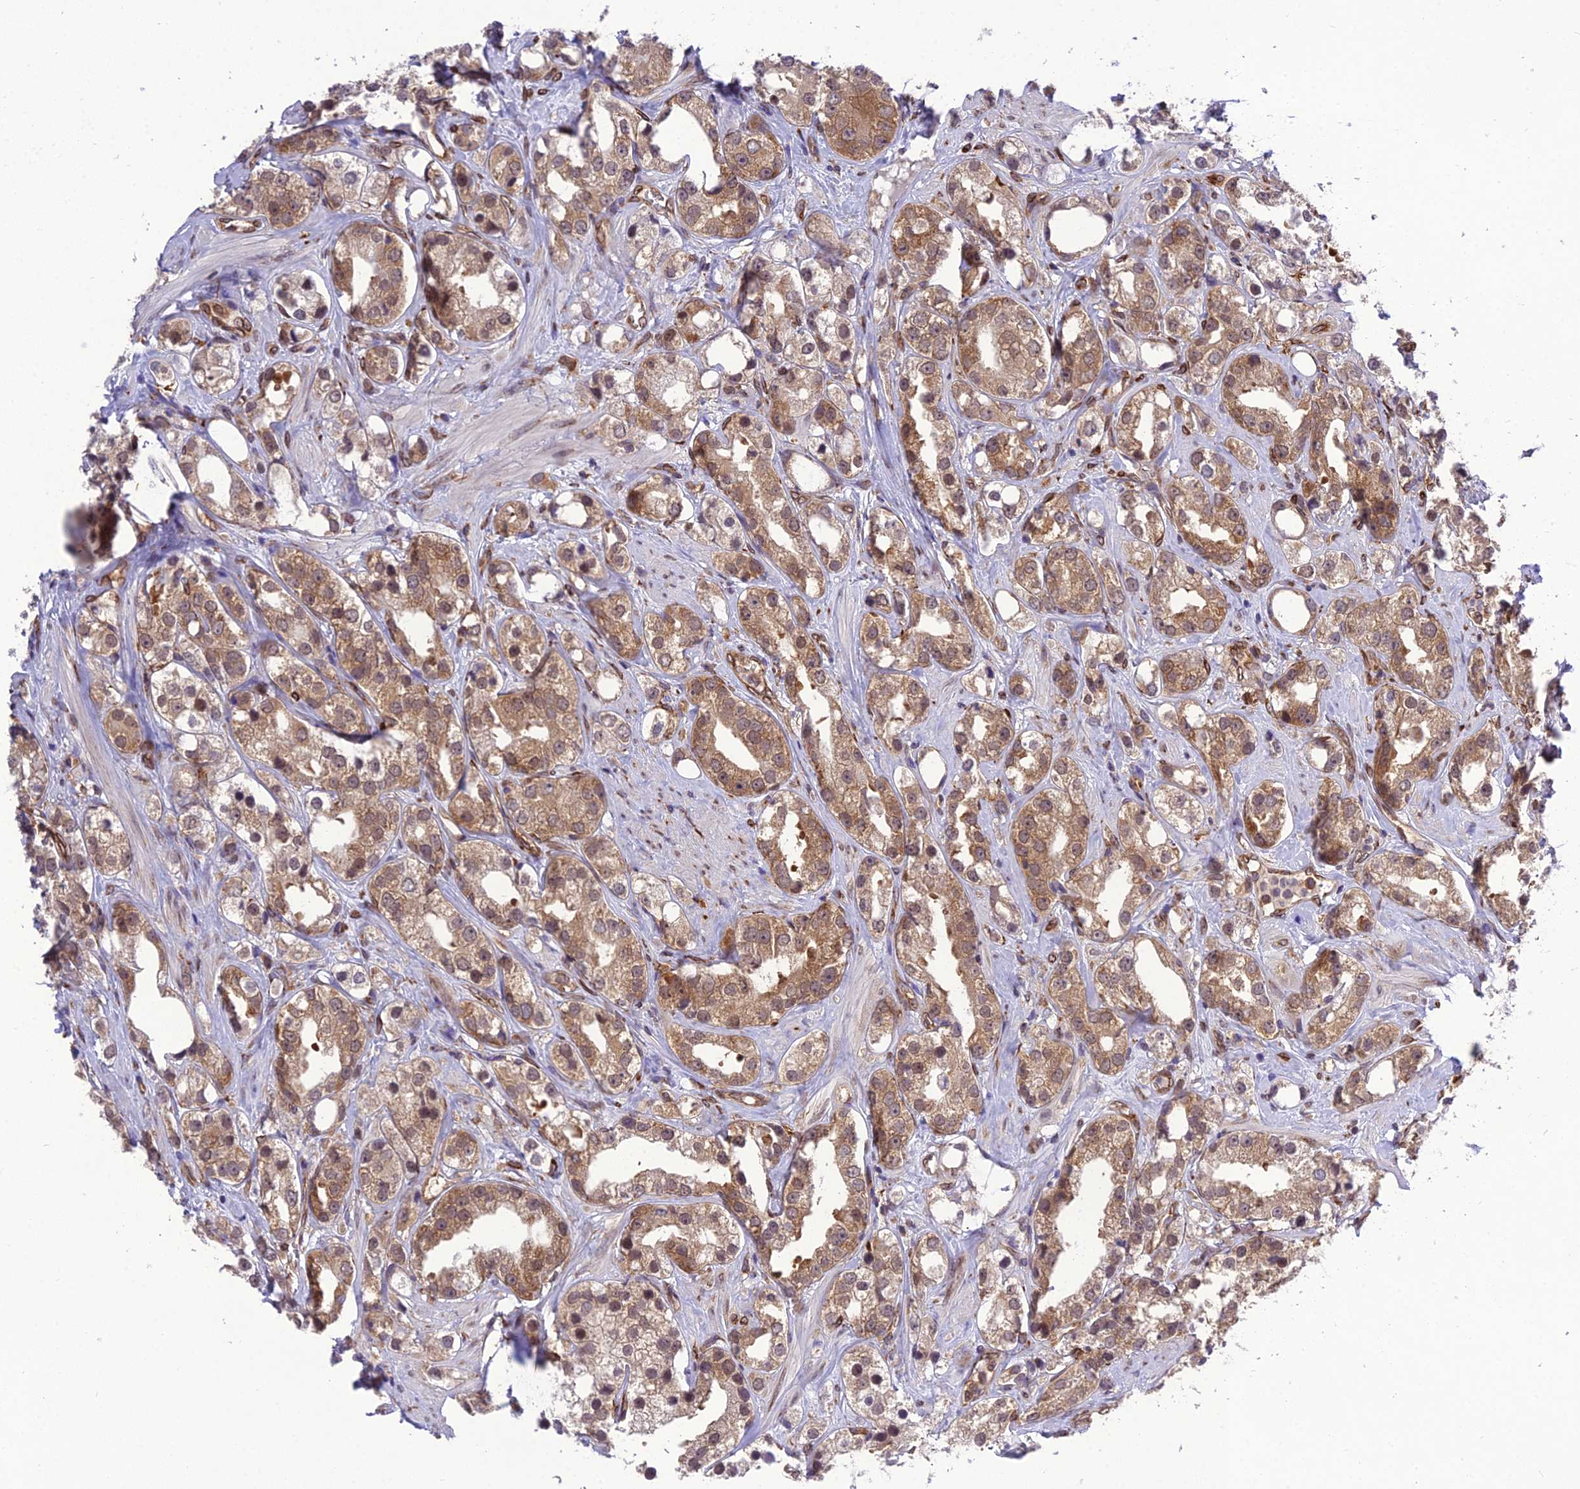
{"staining": {"intensity": "moderate", "quantity": ">75%", "location": "cytoplasmic/membranous"}, "tissue": "prostate cancer", "cell_type": "Tumor cells", "image_type": "cancer", "snomed": [{"axis": "morphology", "description": "Adenocarcinoma, NOS"}, {"axis": "topography", "description": "Prostate"}], "caption": "Immunohistochemical staining of human adenocarcinoma (prostate) demonstrates medium levels of moderate cytoplasmic/membranous protein staining in approximately >75% of tumor cells. The staining was performed using DAB to visualize the protein expression in brown, while the nuclei were stained in blue with hematoxylin (Magnification: 20x).", "gene": "DHCR7", "patient": {"sex": "male", "age": 79}}